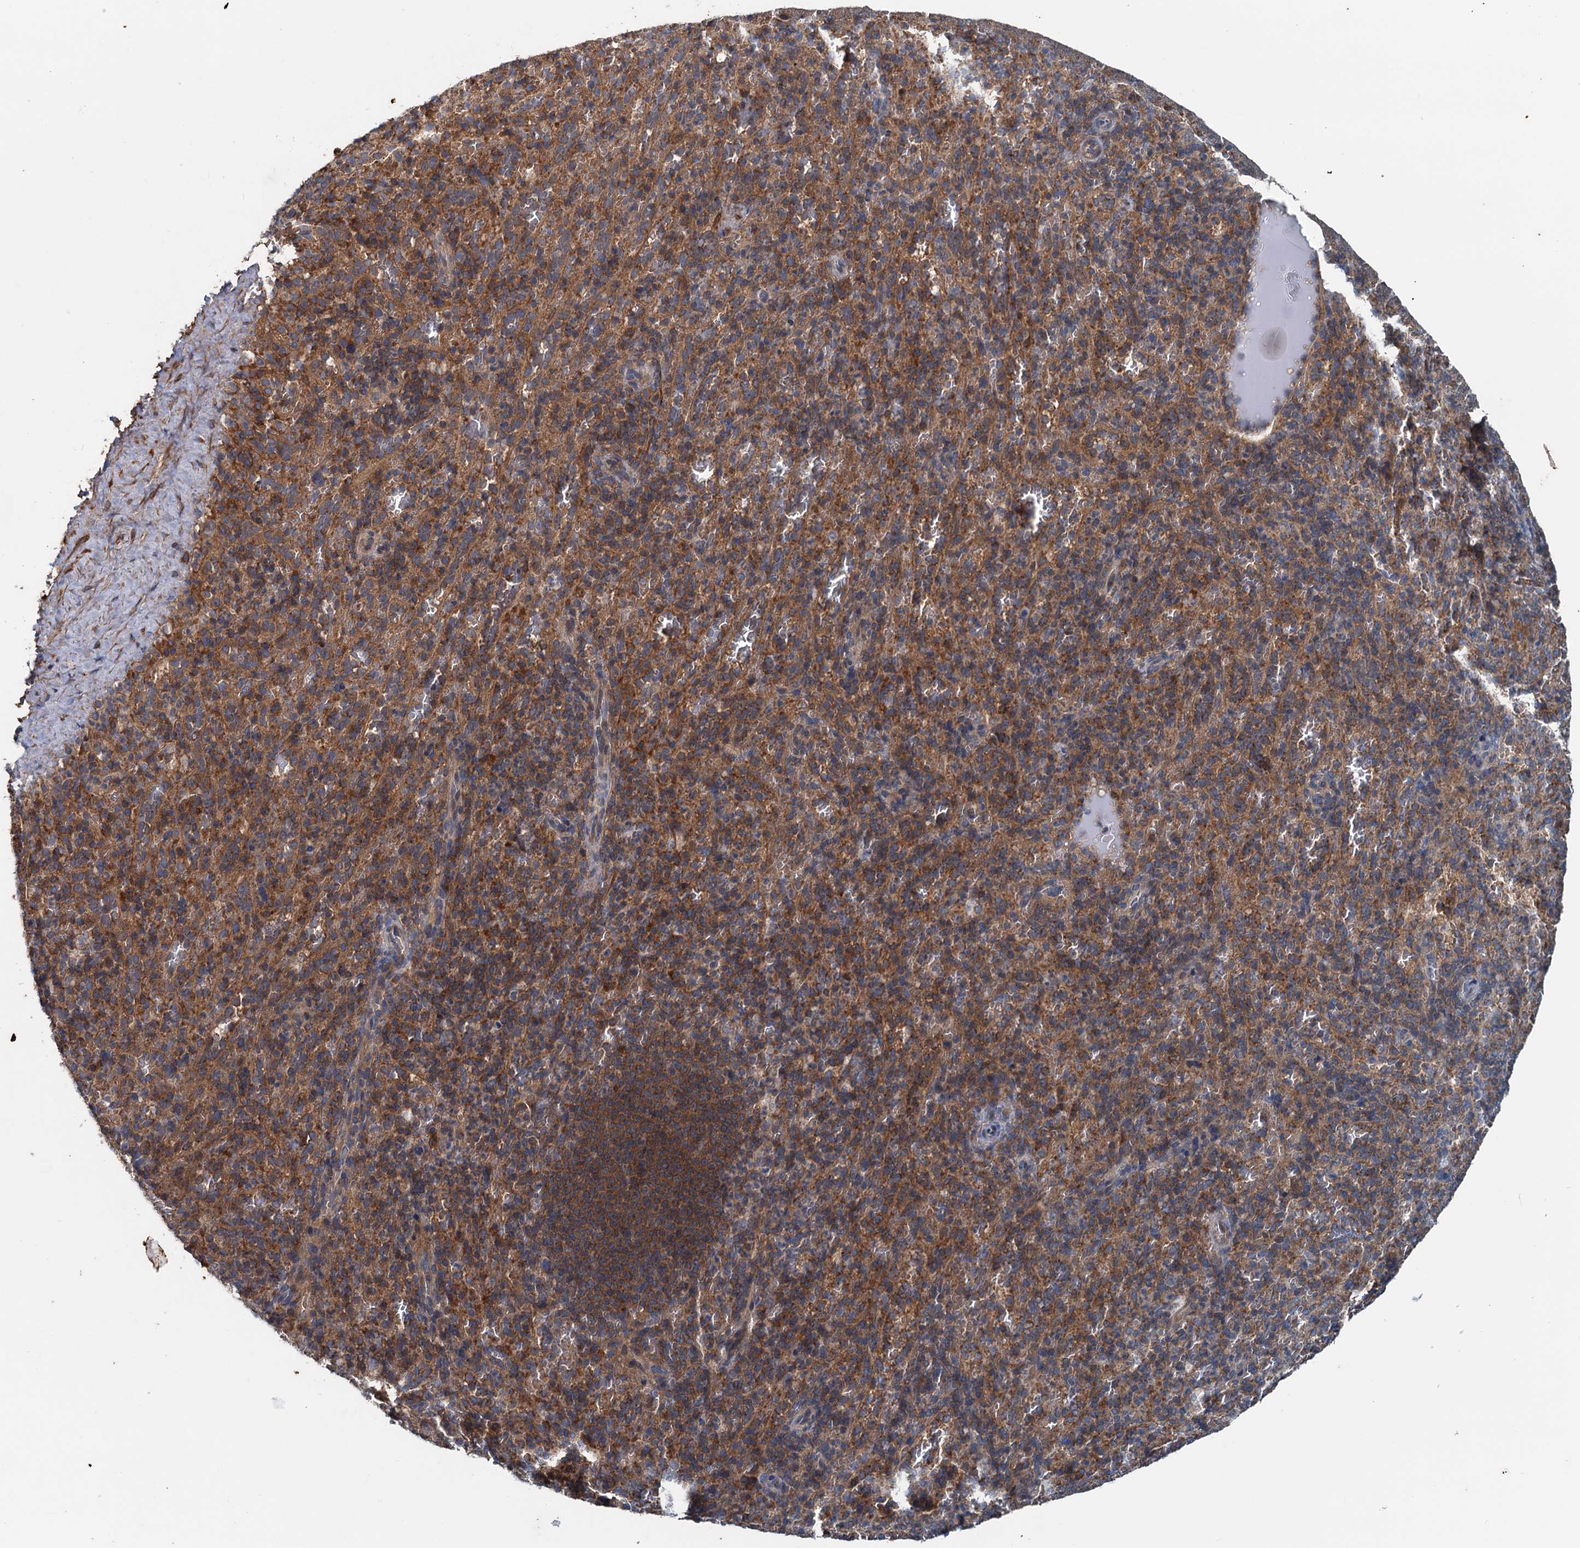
{"staining": {"intensity": "moderate", "quantity": "25%-75%", "location": "cytoplasmic/membranous"}, "tissue": "spleen", "cell_type": "Cells in red pulp", "image_type": "normal", "snomed": [{"axis": "morphology", "description": "Normal tissue, NOS"}, {"axis": "topography", "description": "Spleen"}], "caption": "Spleen stained with immunohistochemistry demonstrates moderate cytoplasmic/membranous expression in about 25%-75% of cells in red pulp. The protein of interest is stained brown, and the nuclei are stained in blue (DAB (3,3'-diaminobenzidine) IHC with brightfield microscopy, high magnification).", "gene": "TEDC1", "patient": {"sex": "female", "age": 21}}